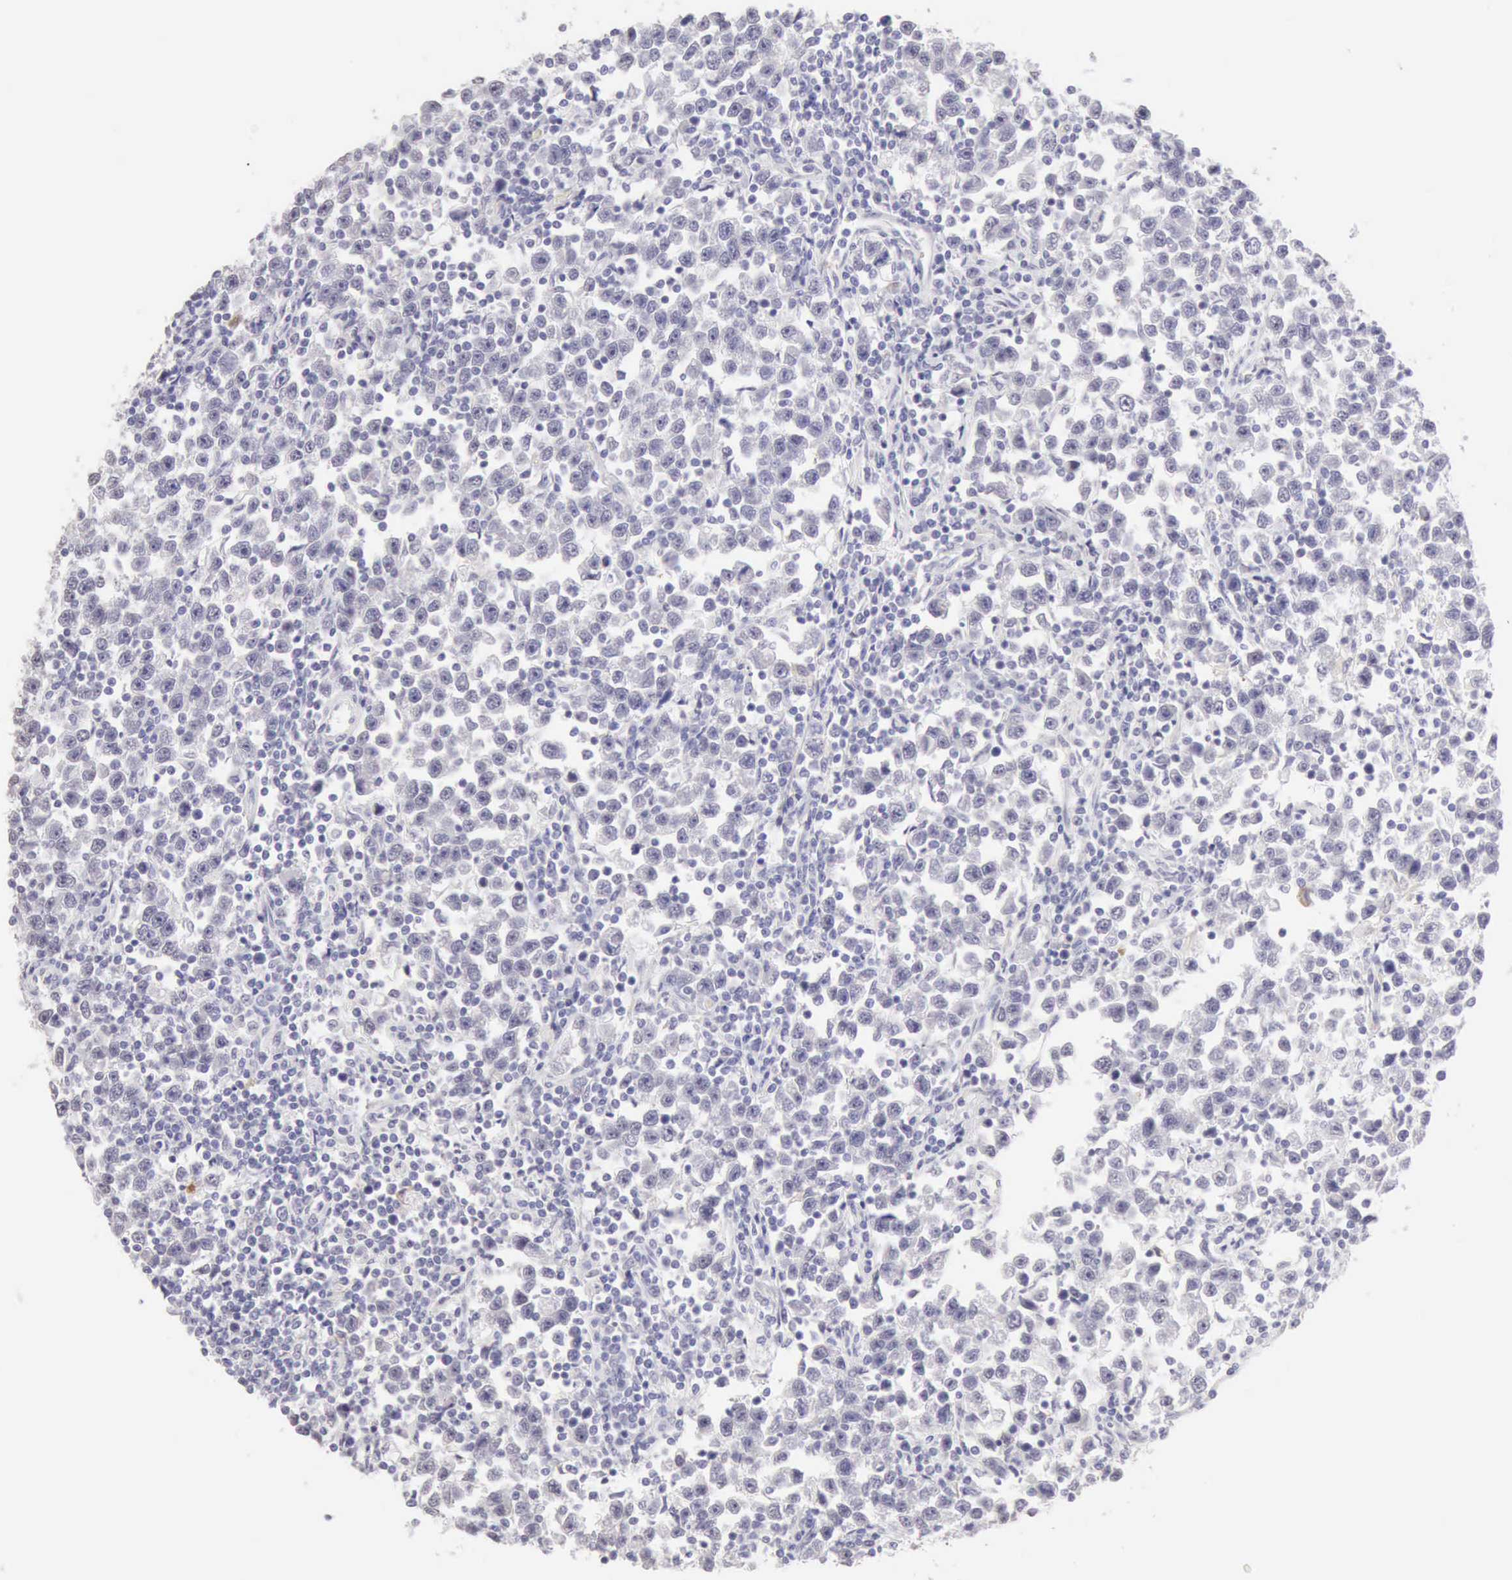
{"staining": {"intensity": "negative", "quantity": "none", "location": "none"}, "tissue": "testis cancer", "cell_type": "Tumor cells", "image_type": "cancer", "snomed": [{"axis": "morphology", "description": "Seminoma, NOS"}, {"axis": "topography", "description": "Testis"}], "caption": "Tumor cells show no significant protein staining in seminoma (testis).", "gene": "RNASE1", "patient": {"sex": "male", "age": 43}}